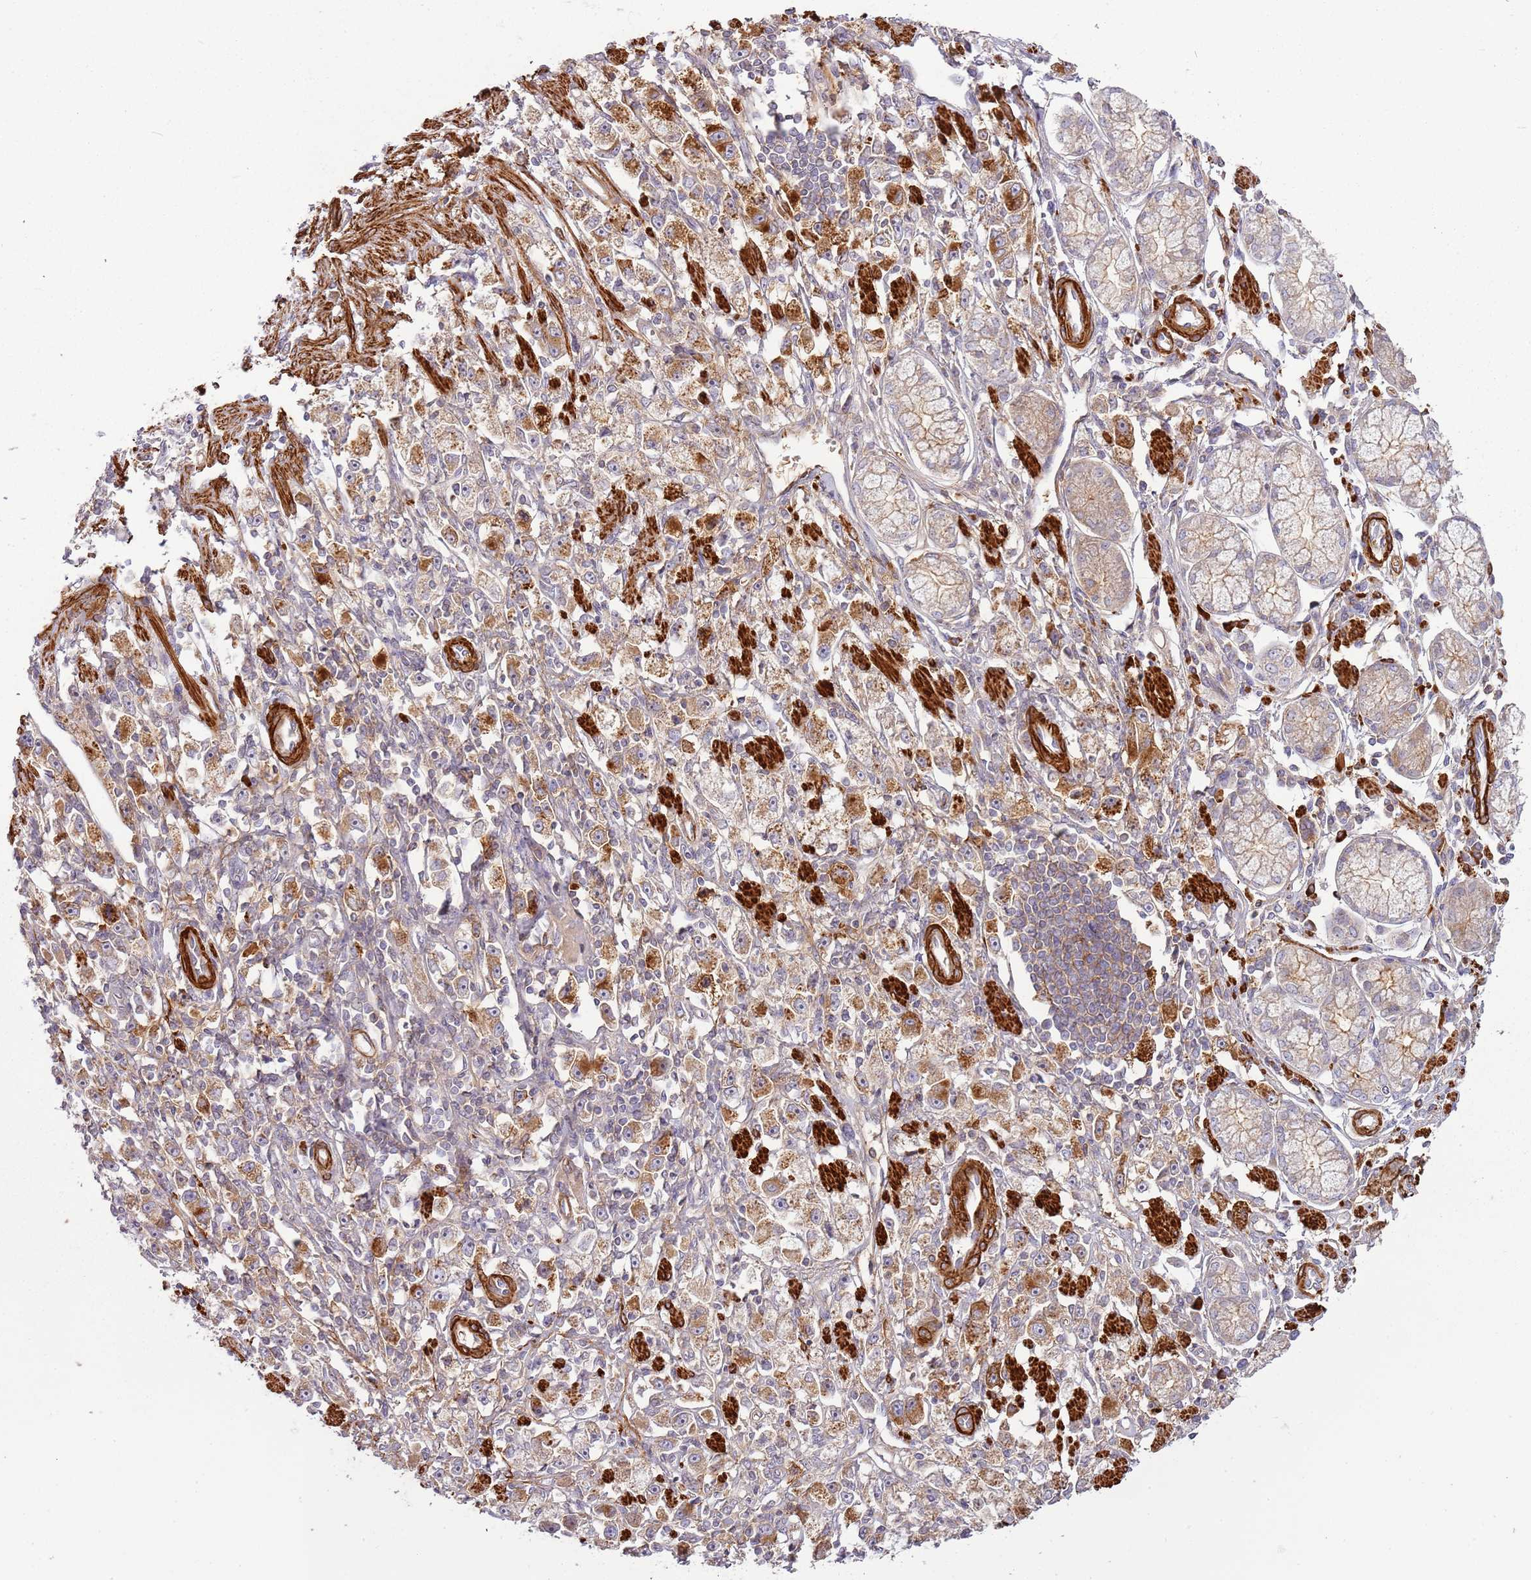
{"staining": {"intensity": "moderate", "quantity": ">75%", "location": "cytoplasmic/membranous"}, "tissue": "stomach cancer", "cell_type": "Tumor cells", "image_type": "cancer", "snomed": [{"axis": "morphology", "description": "Adenocarcinoma, NOS"}, {"axis": "topography", "description": "Stomach"}], "caption": "Human adenocarcinoma (stomach) stained for a protein (brown) demonstrates moderate cytoplasmic/membranous positive staining in about >75% of tumor cells.", "gene": "RNF128", "patient": {"sex": "female", "age": 59}}